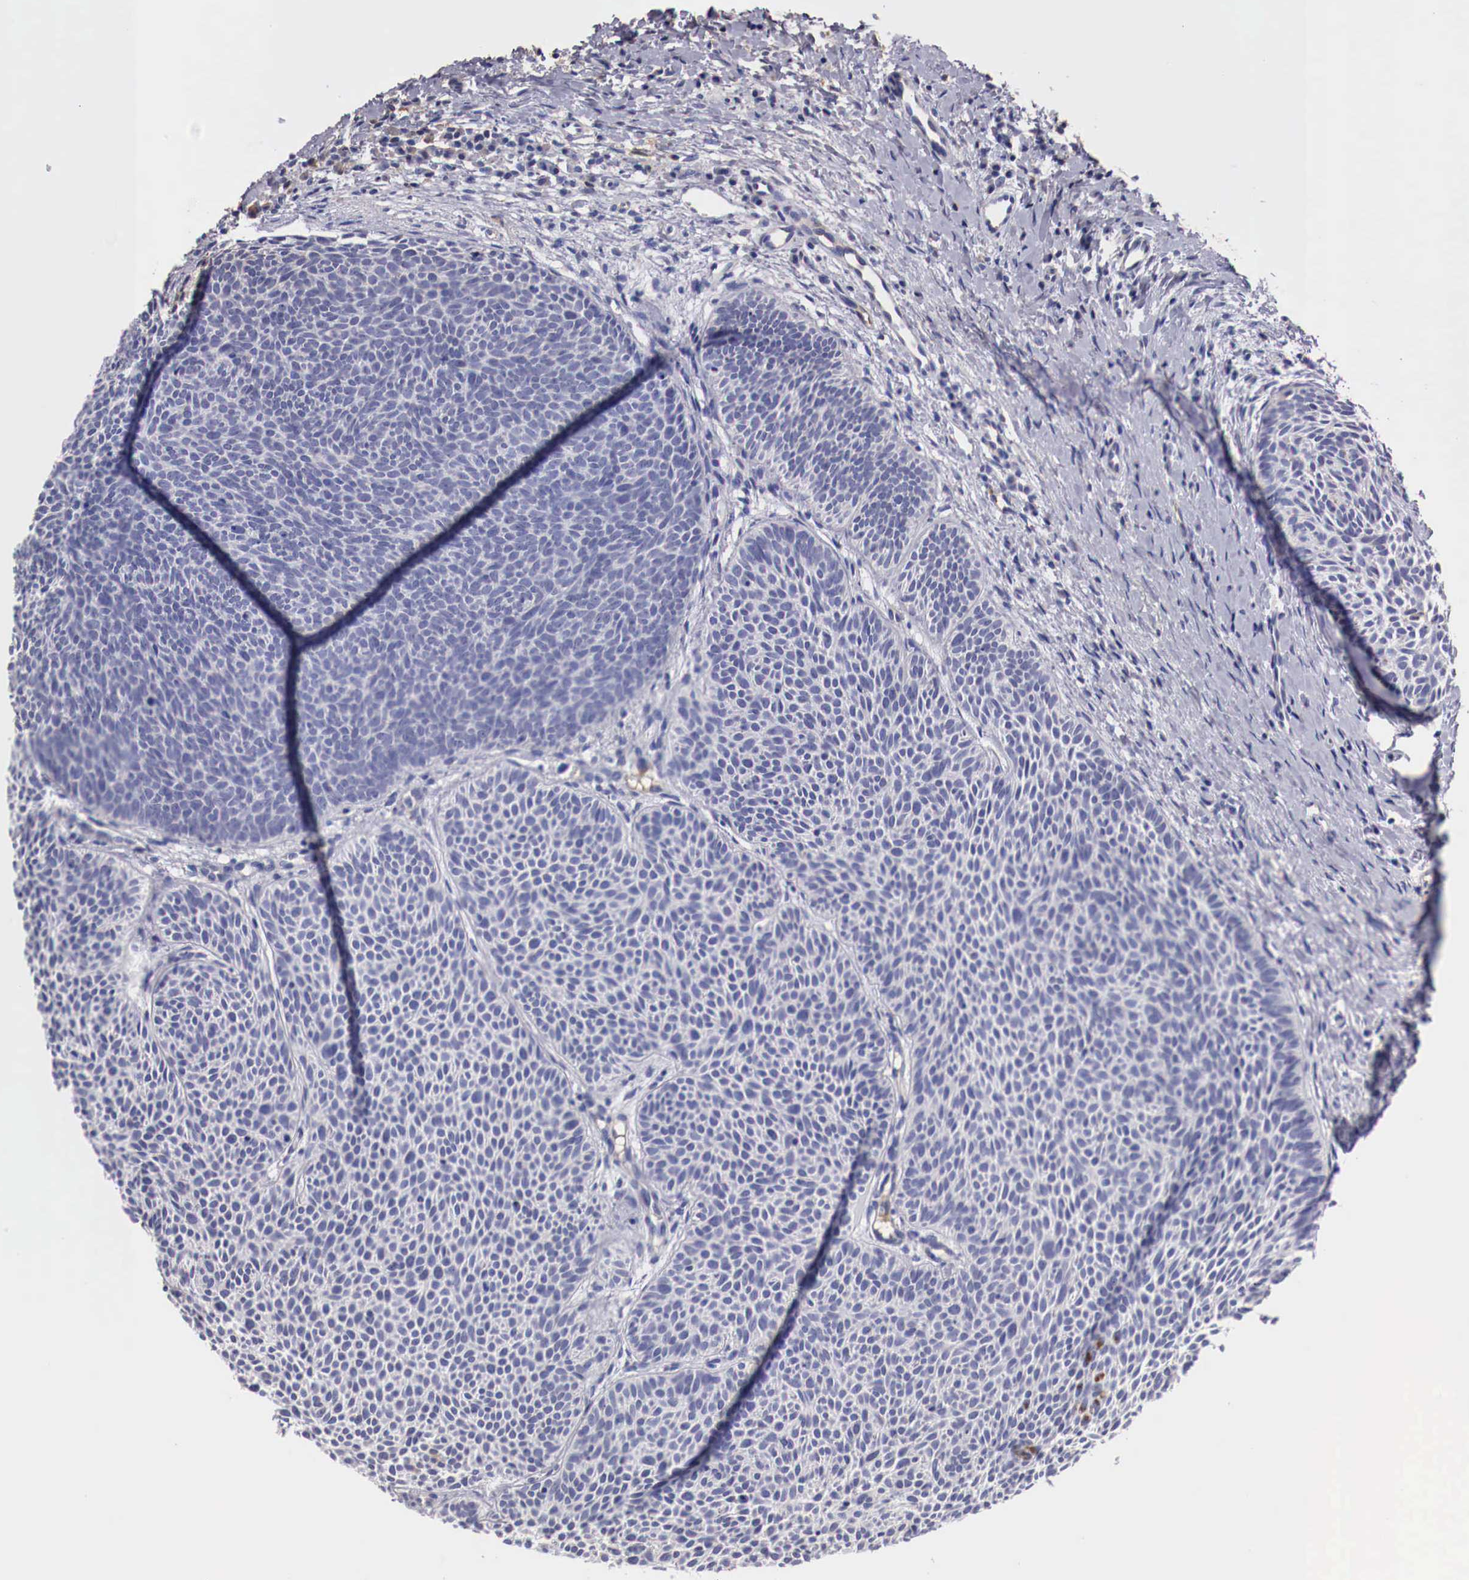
{"staining": {"intensity": "weak", "quantity": "<25%", "location": "cytoplasmic/membranous"}, "tissue": "skin cancer", "cell_type": "Tumor cells", "image_type": "cancer", "snomed": [{"axis": "morphology", "description": "Basal cell carcinoma"}, {"axis": "topography", "description": "Skin"}], "caption": "Skin cancer (basal cell carcinoma) was stained to show a protein in brown. There is no significant positivity in tumor cells. Brightfield microscopy of IHC stained with DAB (brown) and hematoxylin (blue), captured at high magnification.", "gene": "PITPNA", "patient": {"sex": "male", "age": 84}}